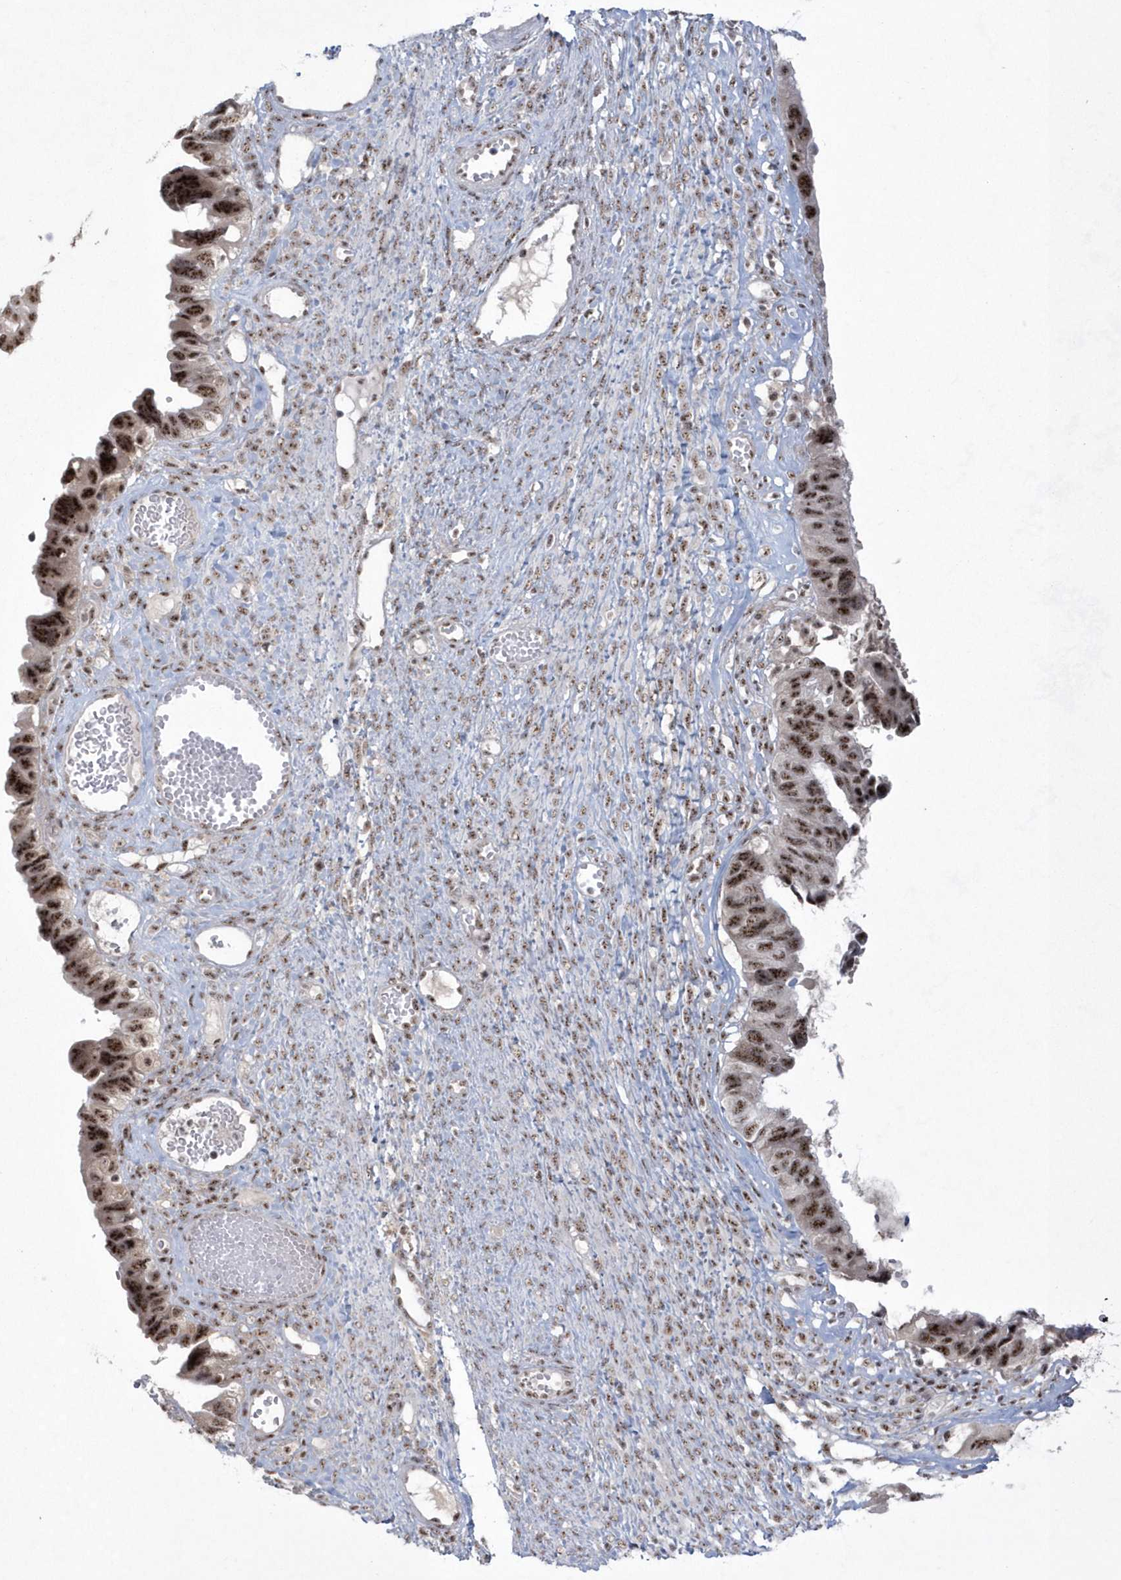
{"staining": {"intensity": "moderate", "quantity": ">75%", "location": "nuclear"}, "tissue": "ovarian cancer", "cell_type": "Tumor cells", "image_type": "cancer", "snomed": [{"axis": "morphology", "description": "Cystadenocarcinoma, serous, NOS"}, {"axis": "topography", "description": "Ovary"}], "caption": "Ovarian serous cystadenocarcinoma tissue demonstrates moderate nuclear positivity in about >75% of tumor cells, visualized by immunohistochemistry. Using DAB (brown) and hematoxylin (blue) stains, captured at high magnification using brightfield microscopy.", "gene": "KDM6B", "patient": {"sex": "female", "age": 79}}